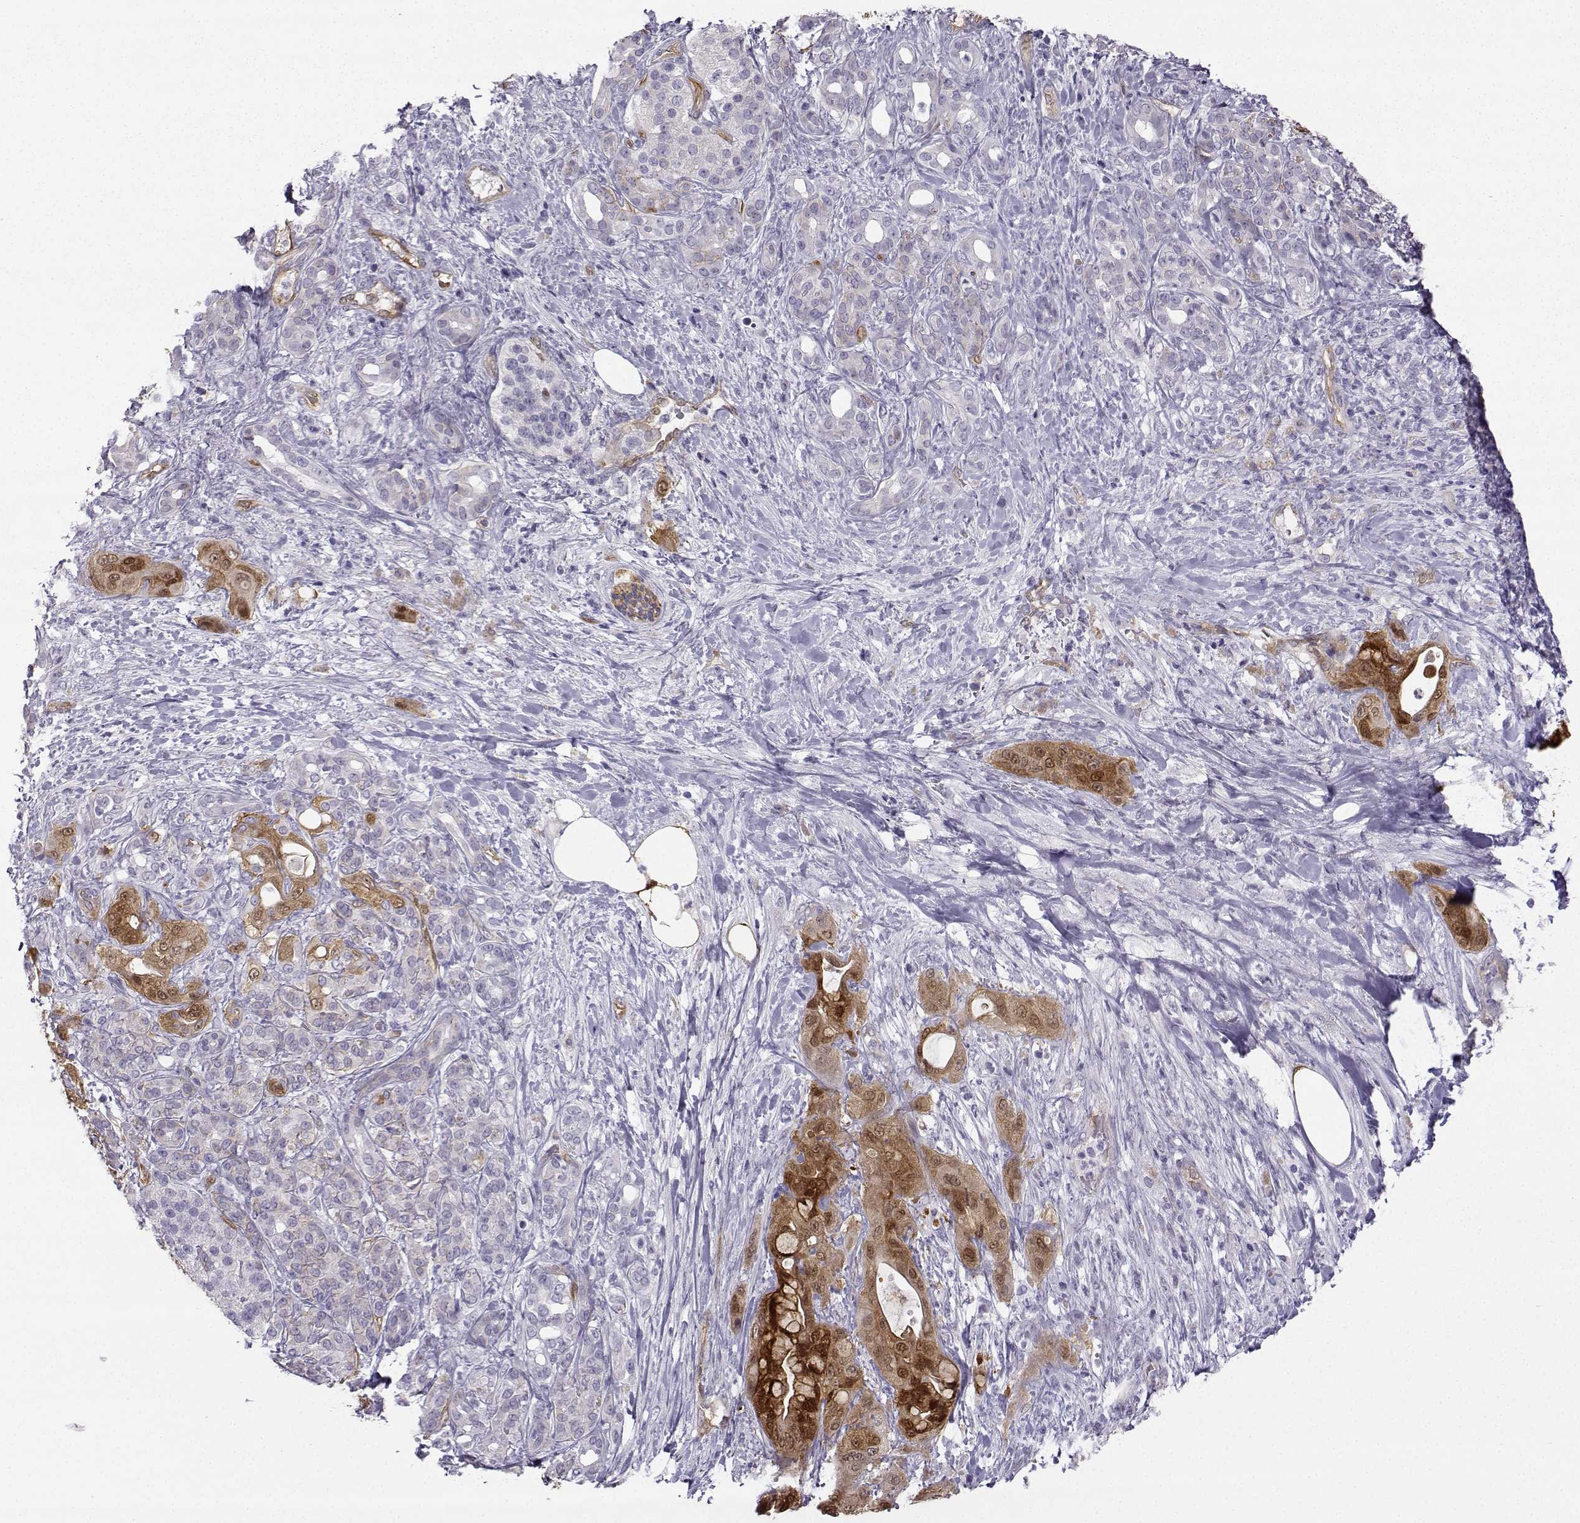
{"staining": {"intensity": "strong", "quantity": "25%-75%", "location": "cytoplasmic/membranous"}, "tissue": "pancreatic cancer", "cell_type": "Tumor cells", "image_type": "cancer", "snomed": [{"axis": "morphology", "description": "Adenocarcinoma, NOS"}, {"axis": "topography", "description": "Pancreas"}], "caption": "Immunohistochemical staining of pancreatic adenocarcinoma displays high levels of strong cytoplasmic/membranous positivity in approximately 25%-75% of tumor cells.", "gene": "NQO1", "patient": {"sex": "male", "age": 71}}